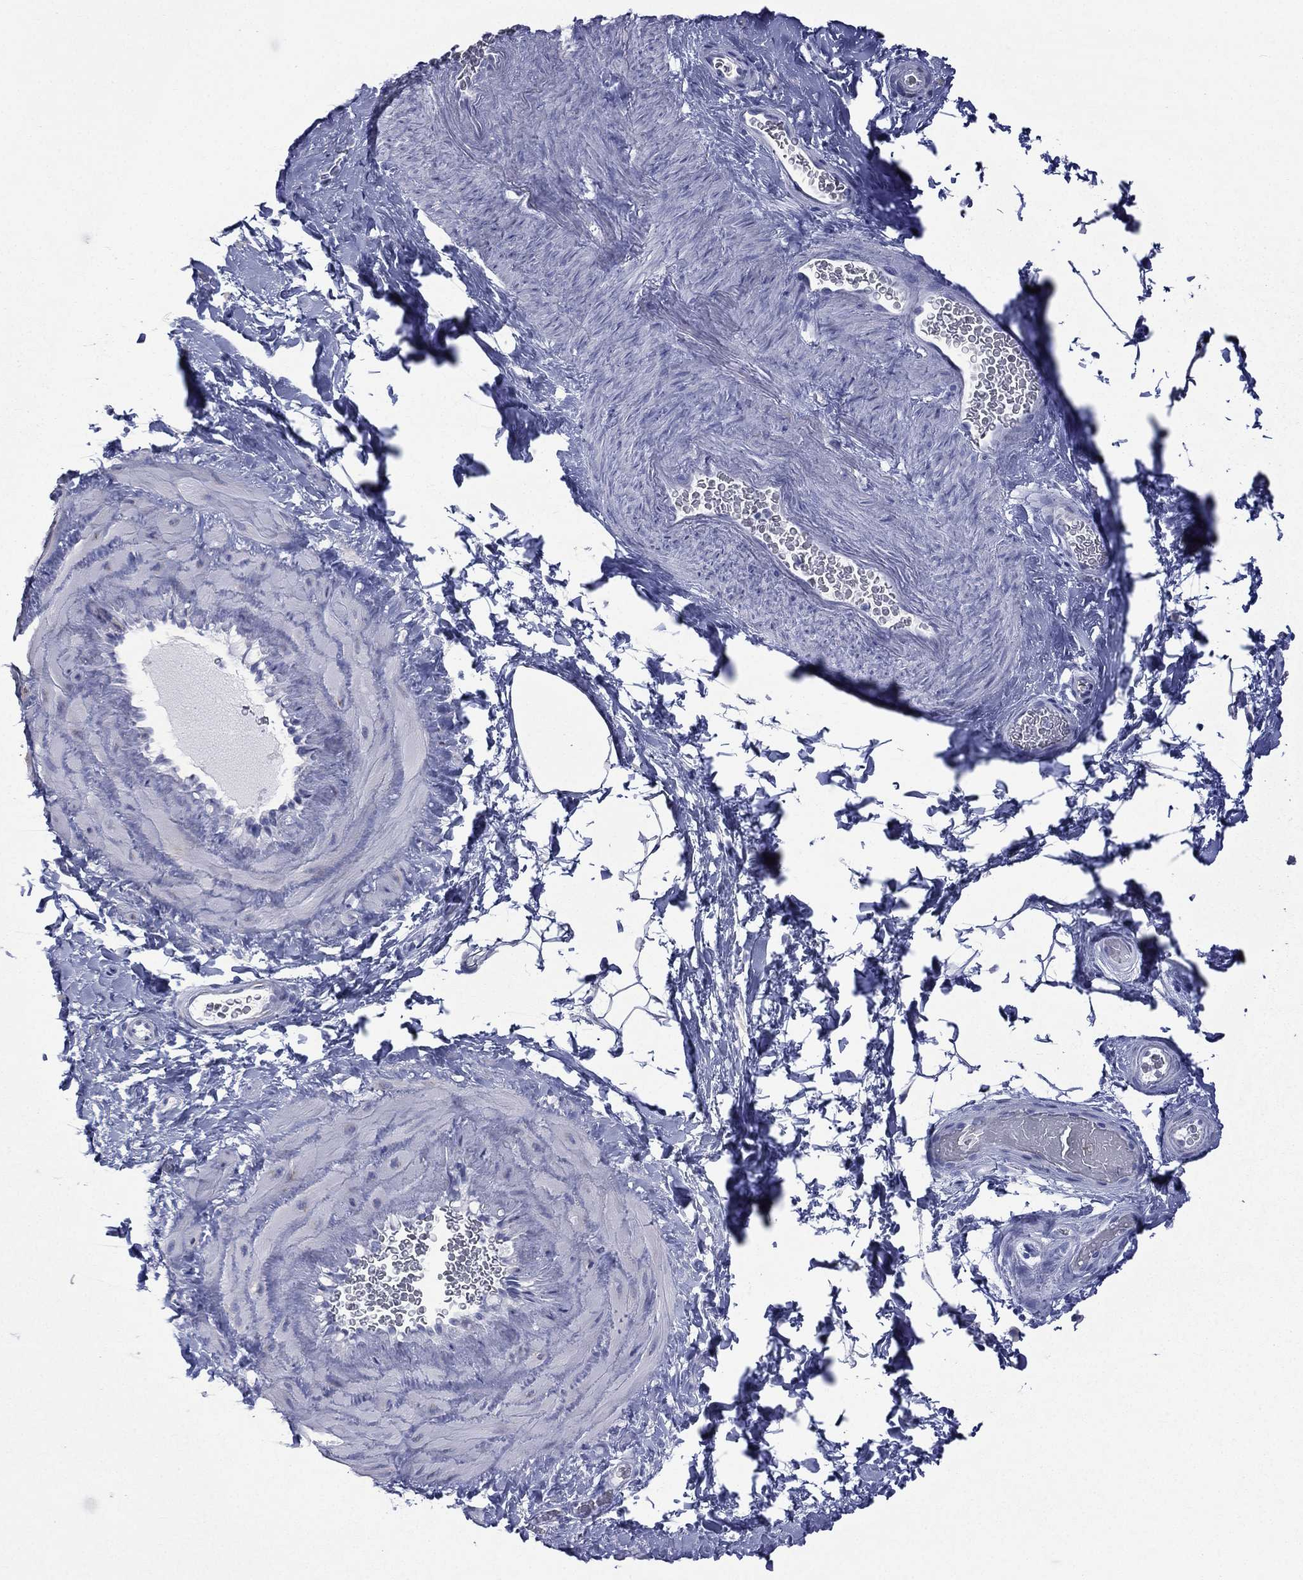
{"staining": {"intensity": "negative", "quantity": "none", "location": "none"}, "tissue": "soft tissue", "cell_type": "Fibroblasts", "image_type": "normal", "snomed": [{"axis": "morphology", "description": "Normal tissue, NOS"}, {"axis": "topography", "description": "Soft tissue"}, {"axis": "topography", "description": "Vascular tissue"}], "caption": "High magnification brightfield microscopy of unremarkable soft tissue stained with DAB (3,3'-diaminobenzidine) (brown) and counterstained with hematoxylin (blue): fibroblasts show no significant positivity.", "gene": "CES2", "patient": {"sex": "male", "age": 41}}